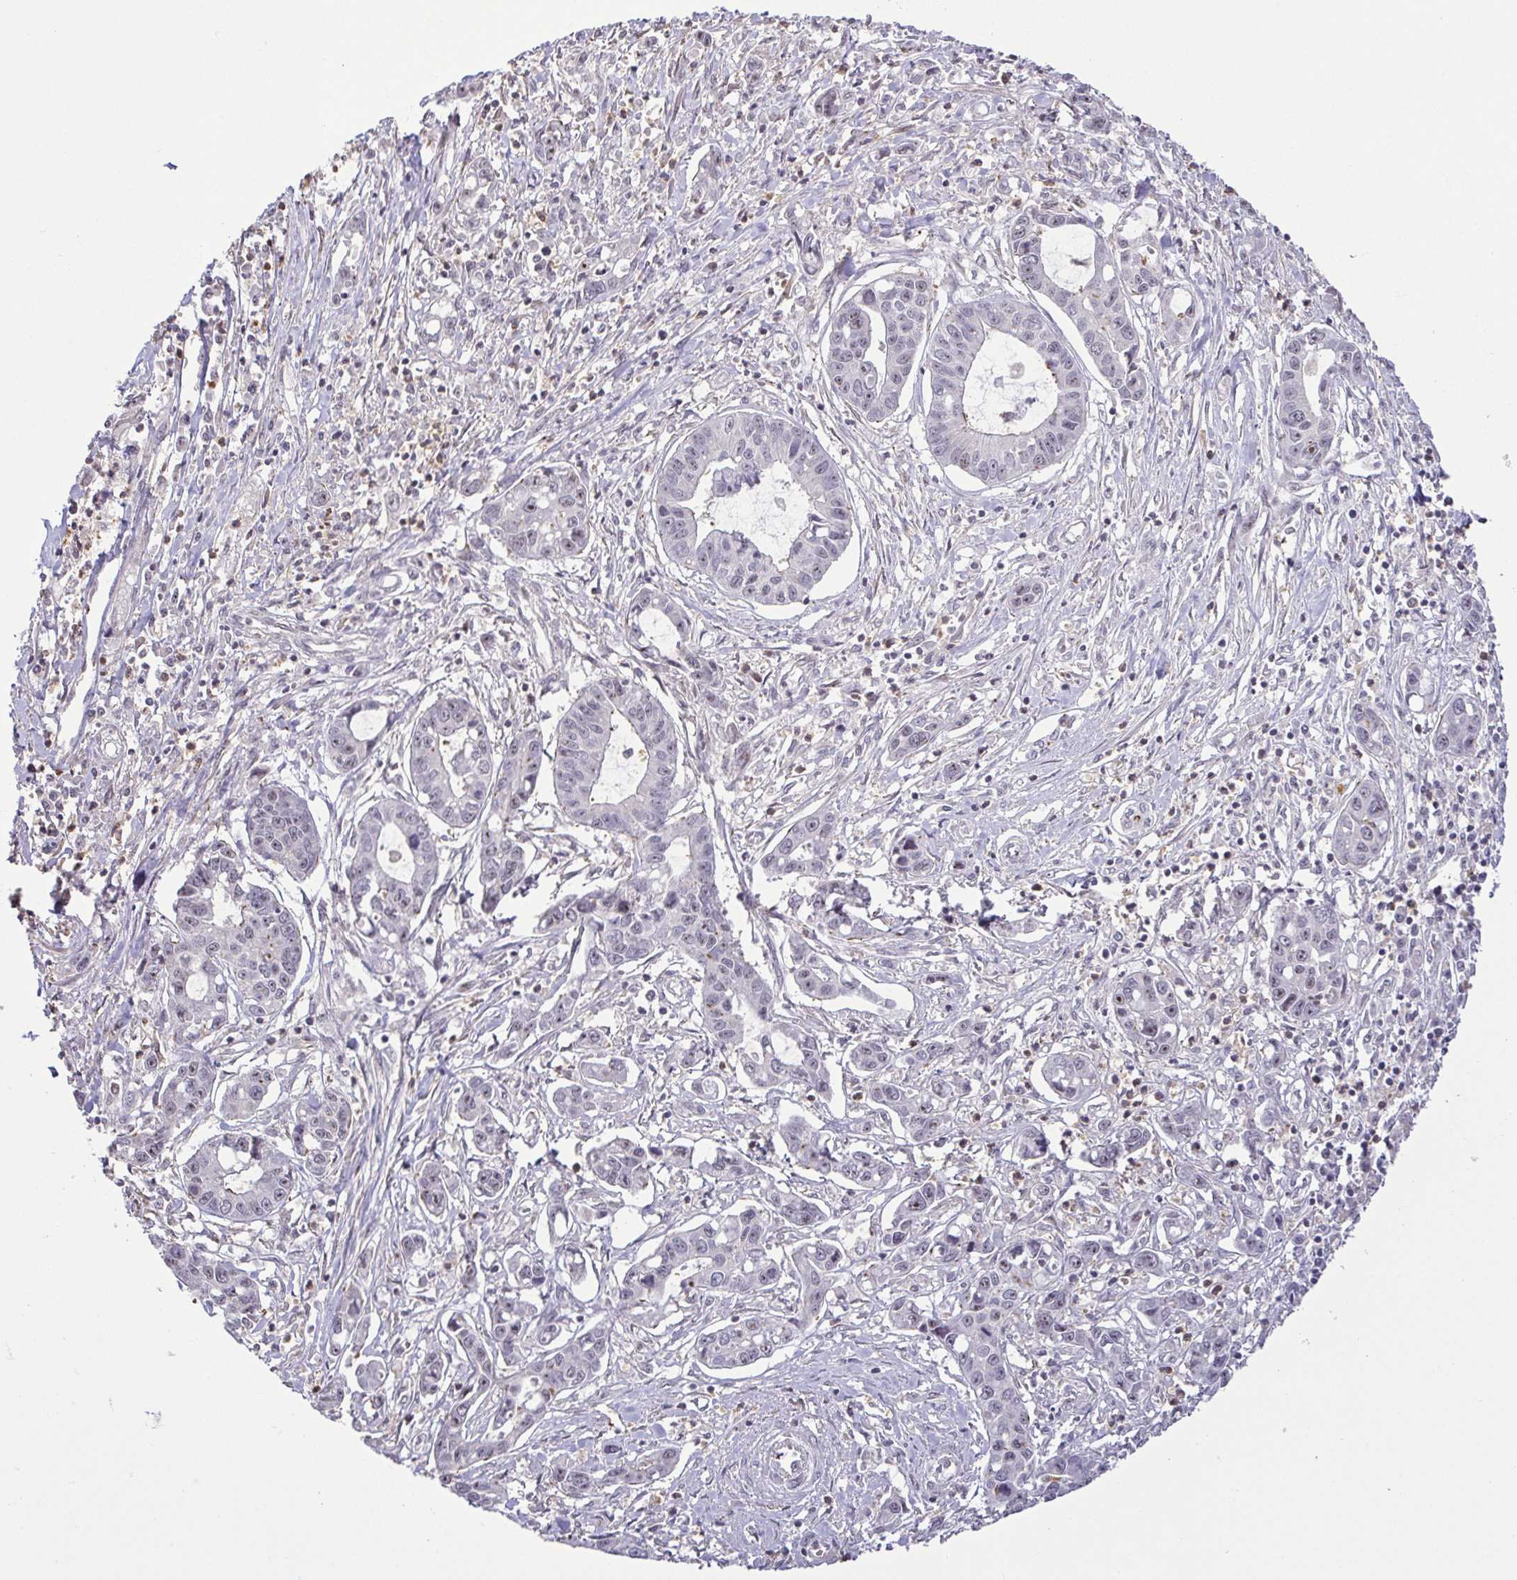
{"staining": {"intensity": "negative", "quantity": "none", "location": "none"}, "tissue": "liver cancer", "cell_type": "Tumor cells", "image_type": "cancer", "snomed": [{"axis": "morphology", "description": "Cholangiocarcinoma"}, {"axis": "topography", "description": "Liver"}], "caption": "Tumor cells show no significant protein expression in liver cancer. (Stains: DAB (3,3'-diaminobenzidine) immunohistochemistry (IHC) with hematoxylin counter stain, Microscopy: brightfield microscopy at high magnification).", "gene": "RSL24D1", "patient": {"sex": "male", "age": 58}}